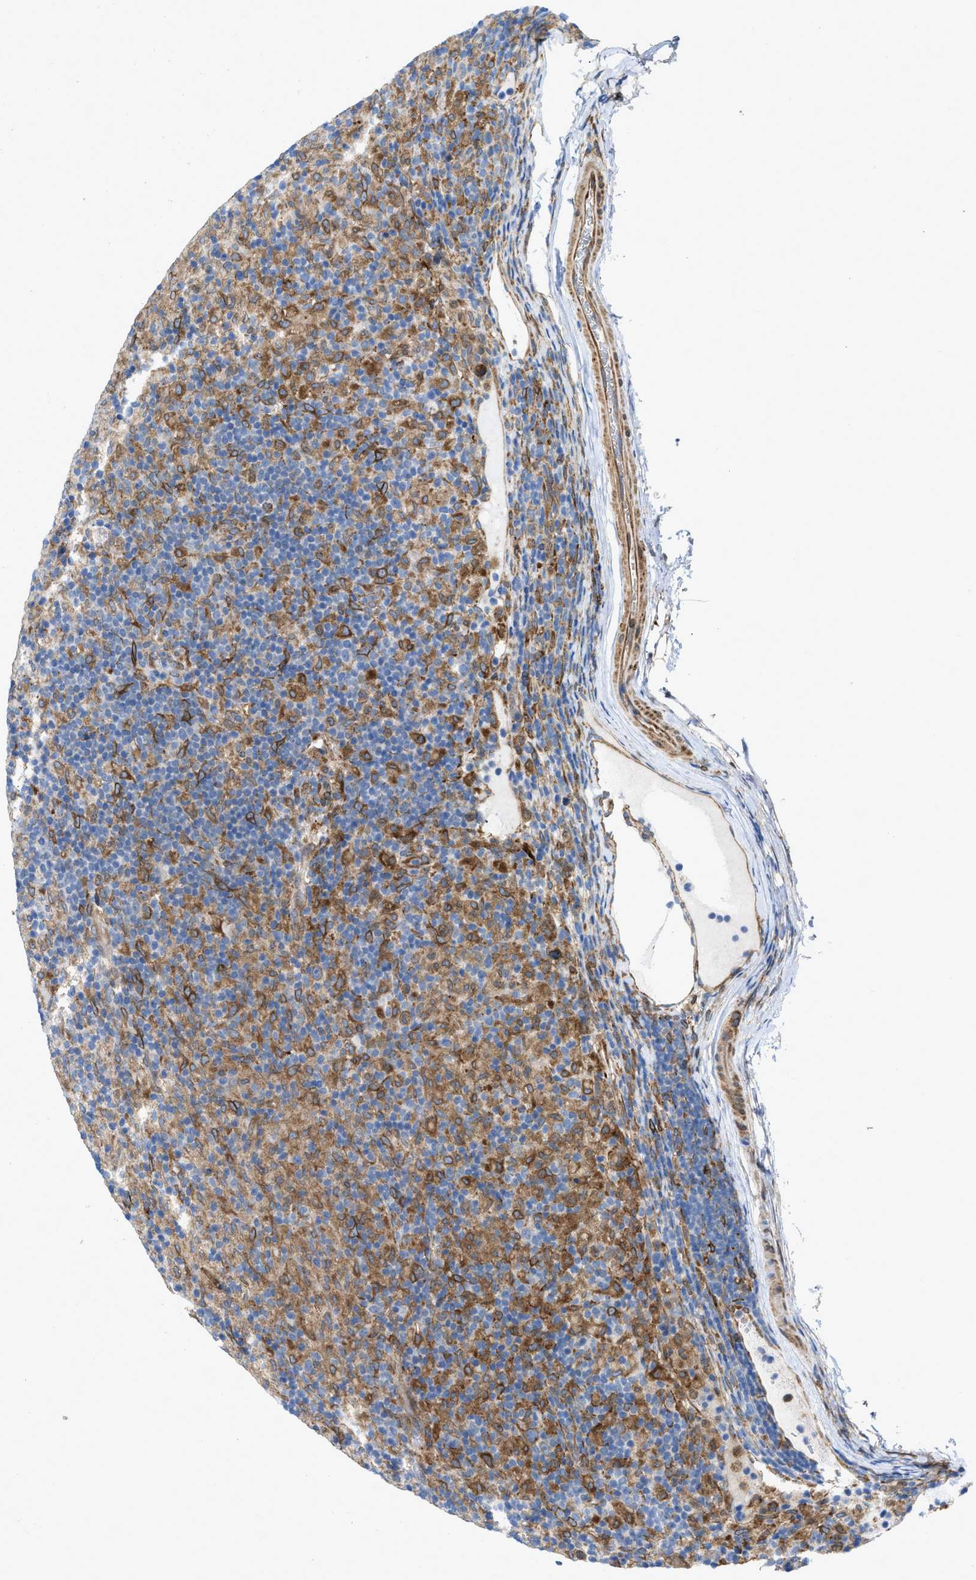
{"staining": {"intensity": "moderate", "quantity": ">75%", "location": "cytoplasmic/membranous"}, "tissue": "lymphoma", "cell_type": "Tumor cells", "image_type": "cancer", "snomed": [{"axis": "morphology", "description": "Hodgkin's disease, NOS"}, {"axis": "topography", "description": "Lymph node"}], "caption": "Human Hodgkin's disease stained with a protein marker reveals moderate staining in tumor cells.", "gene": "ERLIN2", "patient": {"sex": "male", "age": 70}}